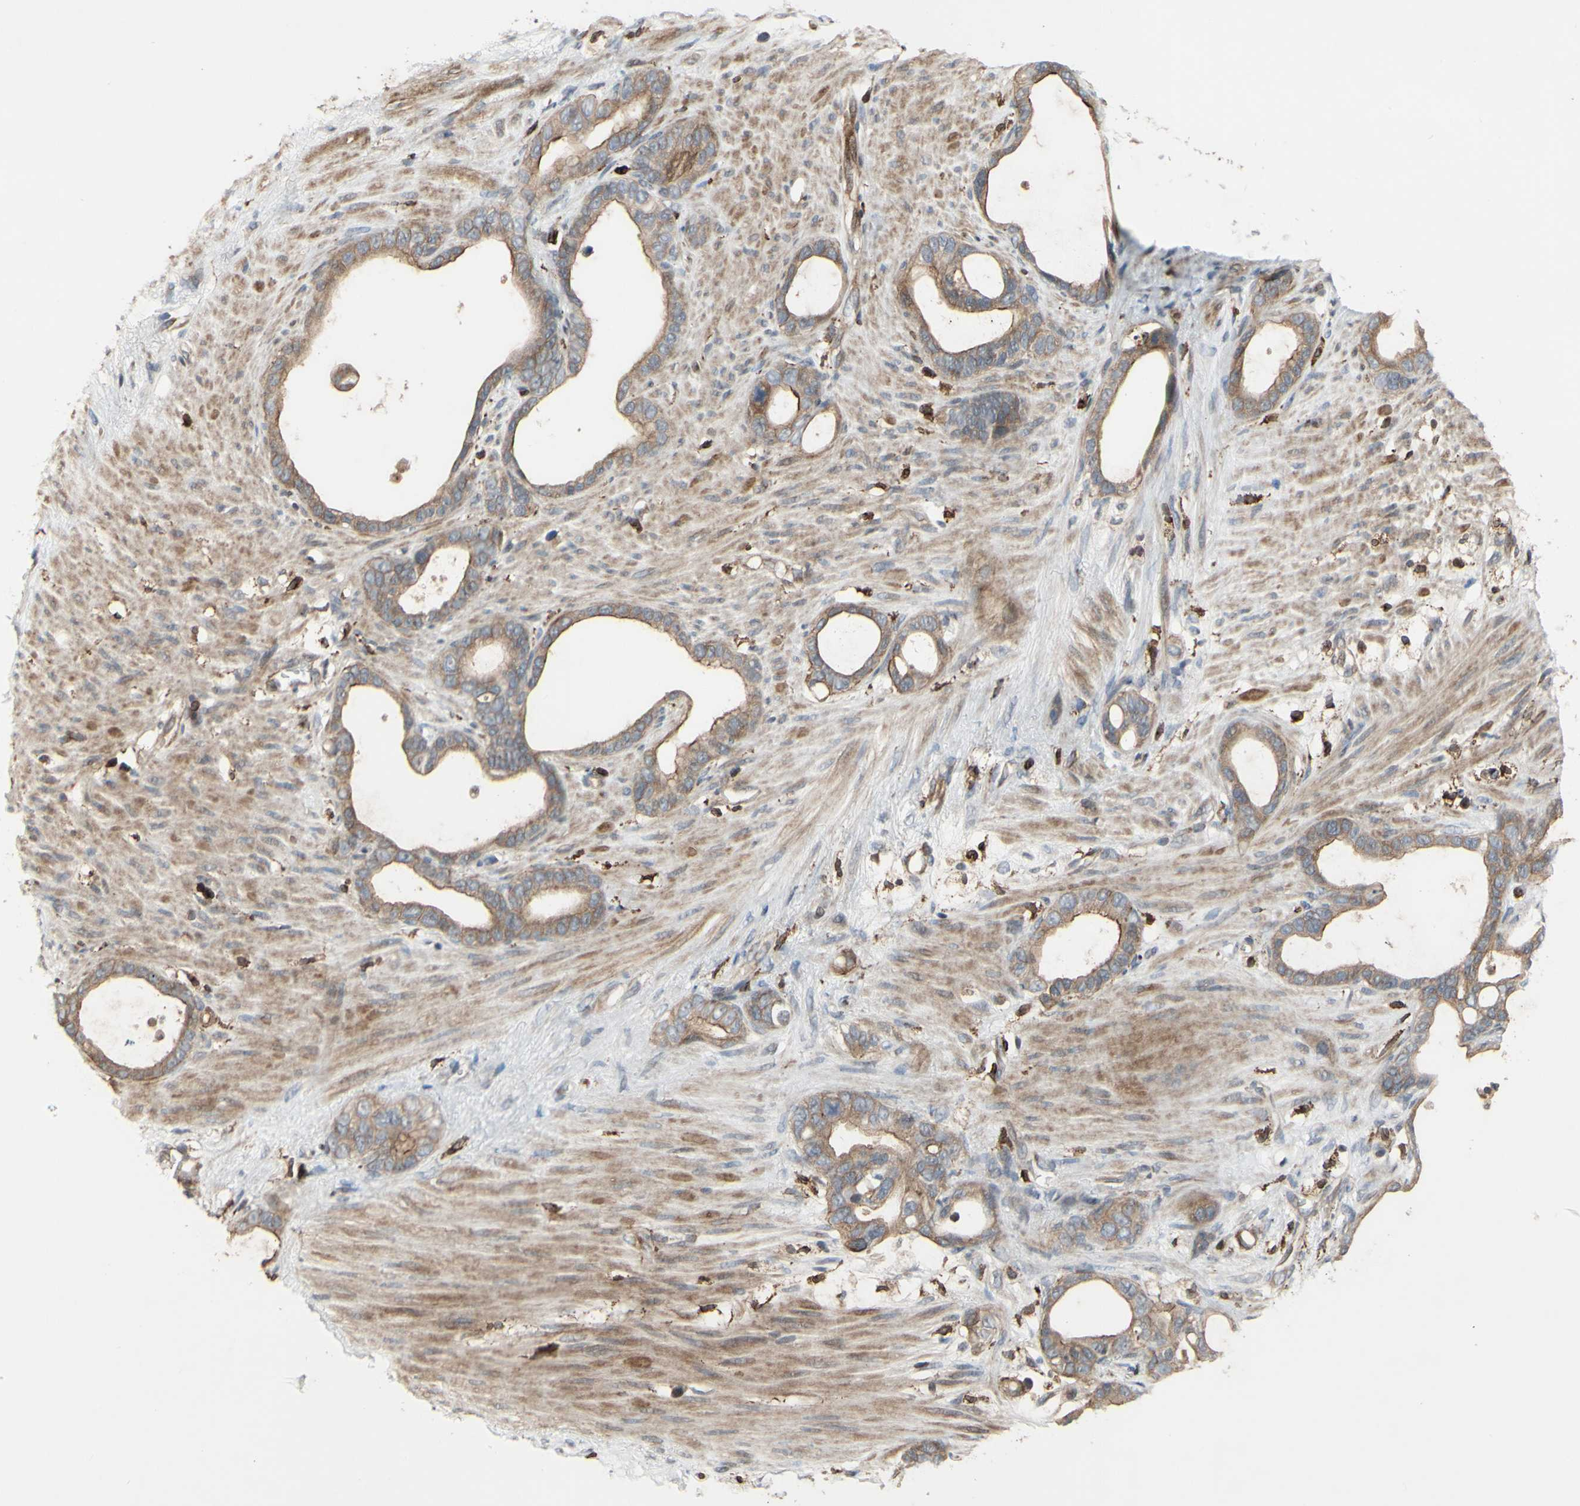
{"staining": {"intensity": "weak", "quantity": "25%-75%", "location": "cytoplasmic/membranous"}, "tissue": "stomach cancer", "cell_type": "Tumor cells", "image_type": "cancer", "snomed": [{"axis": "morphology", "description": "Adenocarcinoma, NOS"}, {"axis": "topography", "description": "Stomach"}], "caption": "This micrograph displays stomach cancer (adenocarcinoma) stained with IHC to label a protein in brown. The cytoplasmic/membranous of tumor cells show weak positivity for the protein. Nuclei are counter-stained blue.", "gene": "PLXNA2", "patient": {"sex": "female", "age": 75}}